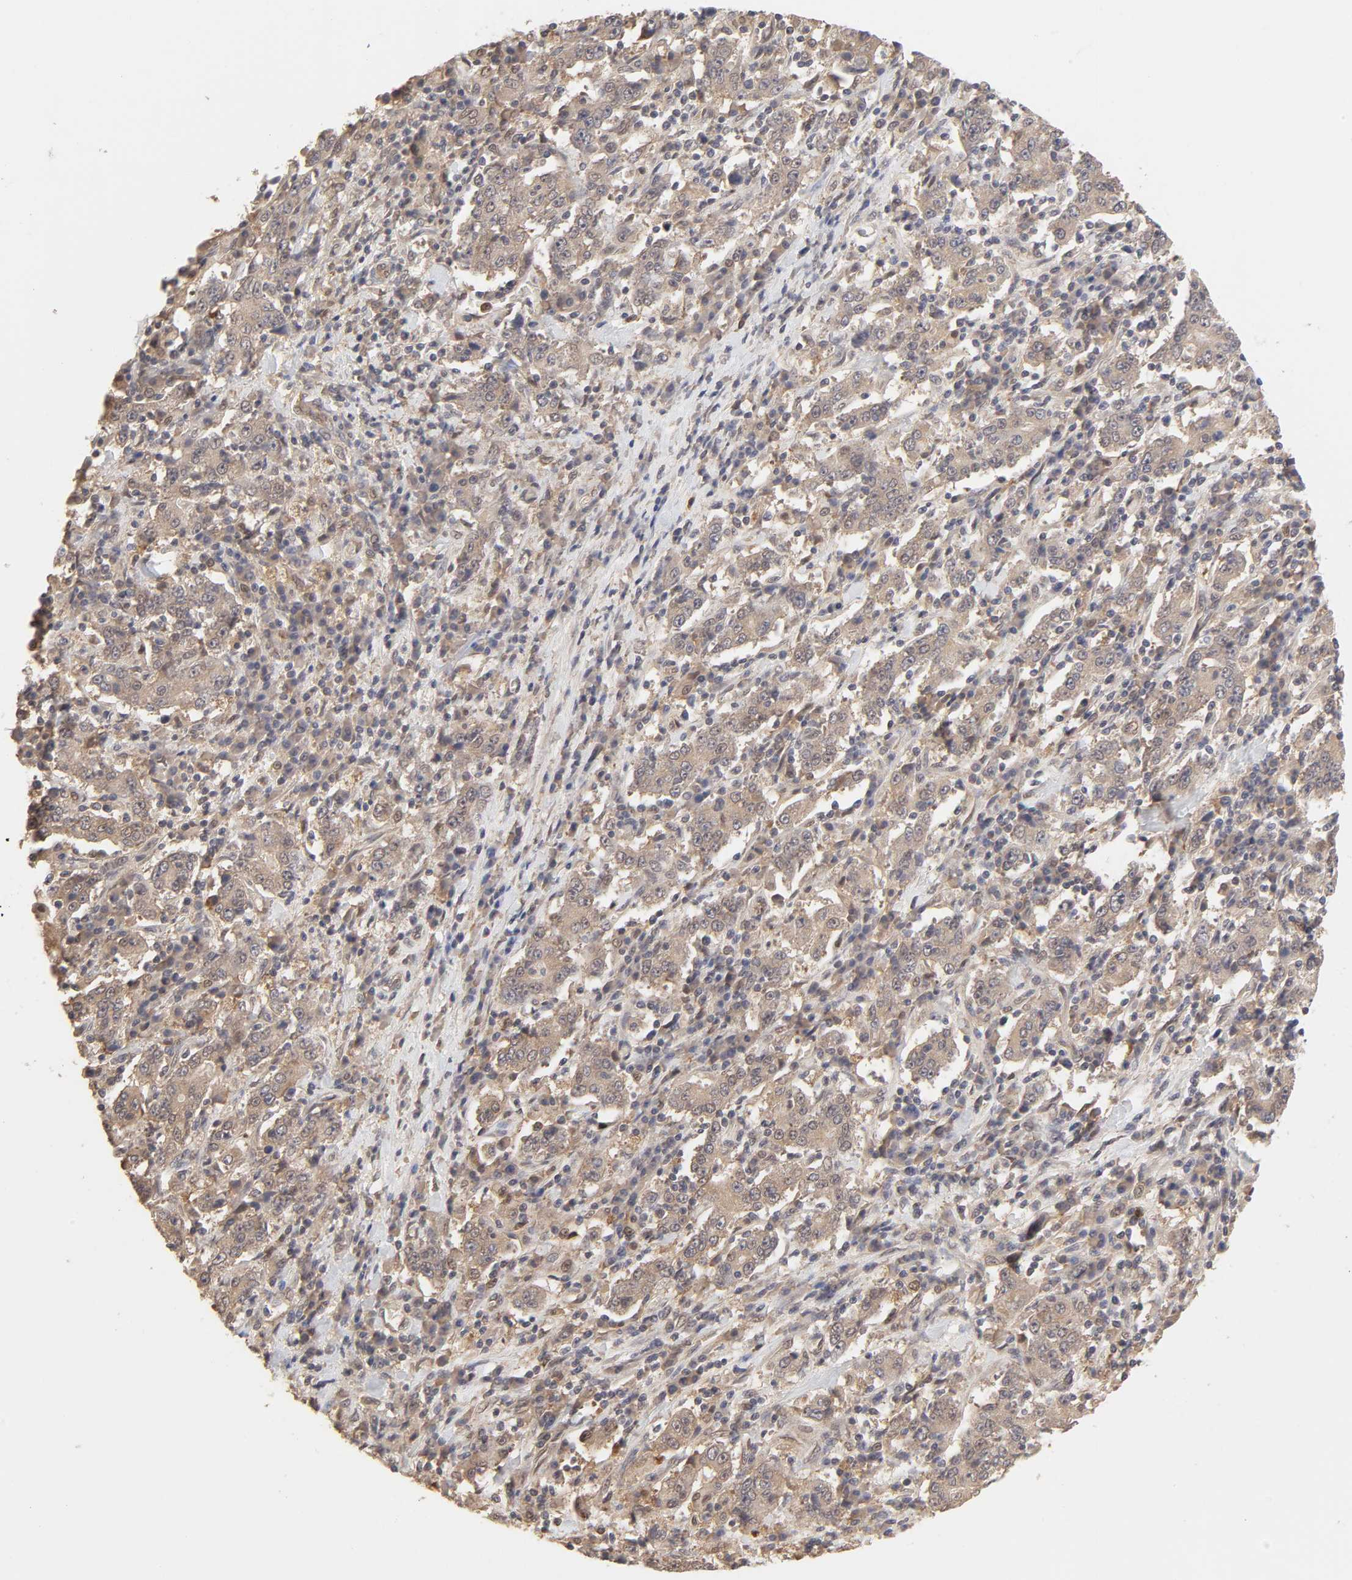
{"staining": {"intensity": "moderate", "quantity": ">75%", "location": "cytoplasmic/membranous"}, "tissue": "stomach cancer", "cell_type": "Tumor cells", "image_type": "cancer", "snomed": [{"axis": "morphology", "description": "Normal tissue, NOS"}, {"axis": "morphology", "description": "Adenocarcinoma, NOS"}, {"axis": "topography", "description": "Stomach, upper"}, {"axis": "topography", "description": "Stomach"}], "caption": "Stomach cancer stained with DAB (3,3'-diaminobenzidine) immunohistochemistry shows medium levels of moderate cytoplasmic/membranous positivity in approximately >75% of tumor cells.", "gene": "MAPK1", "patient": {"sex": "male", "age": 59}}